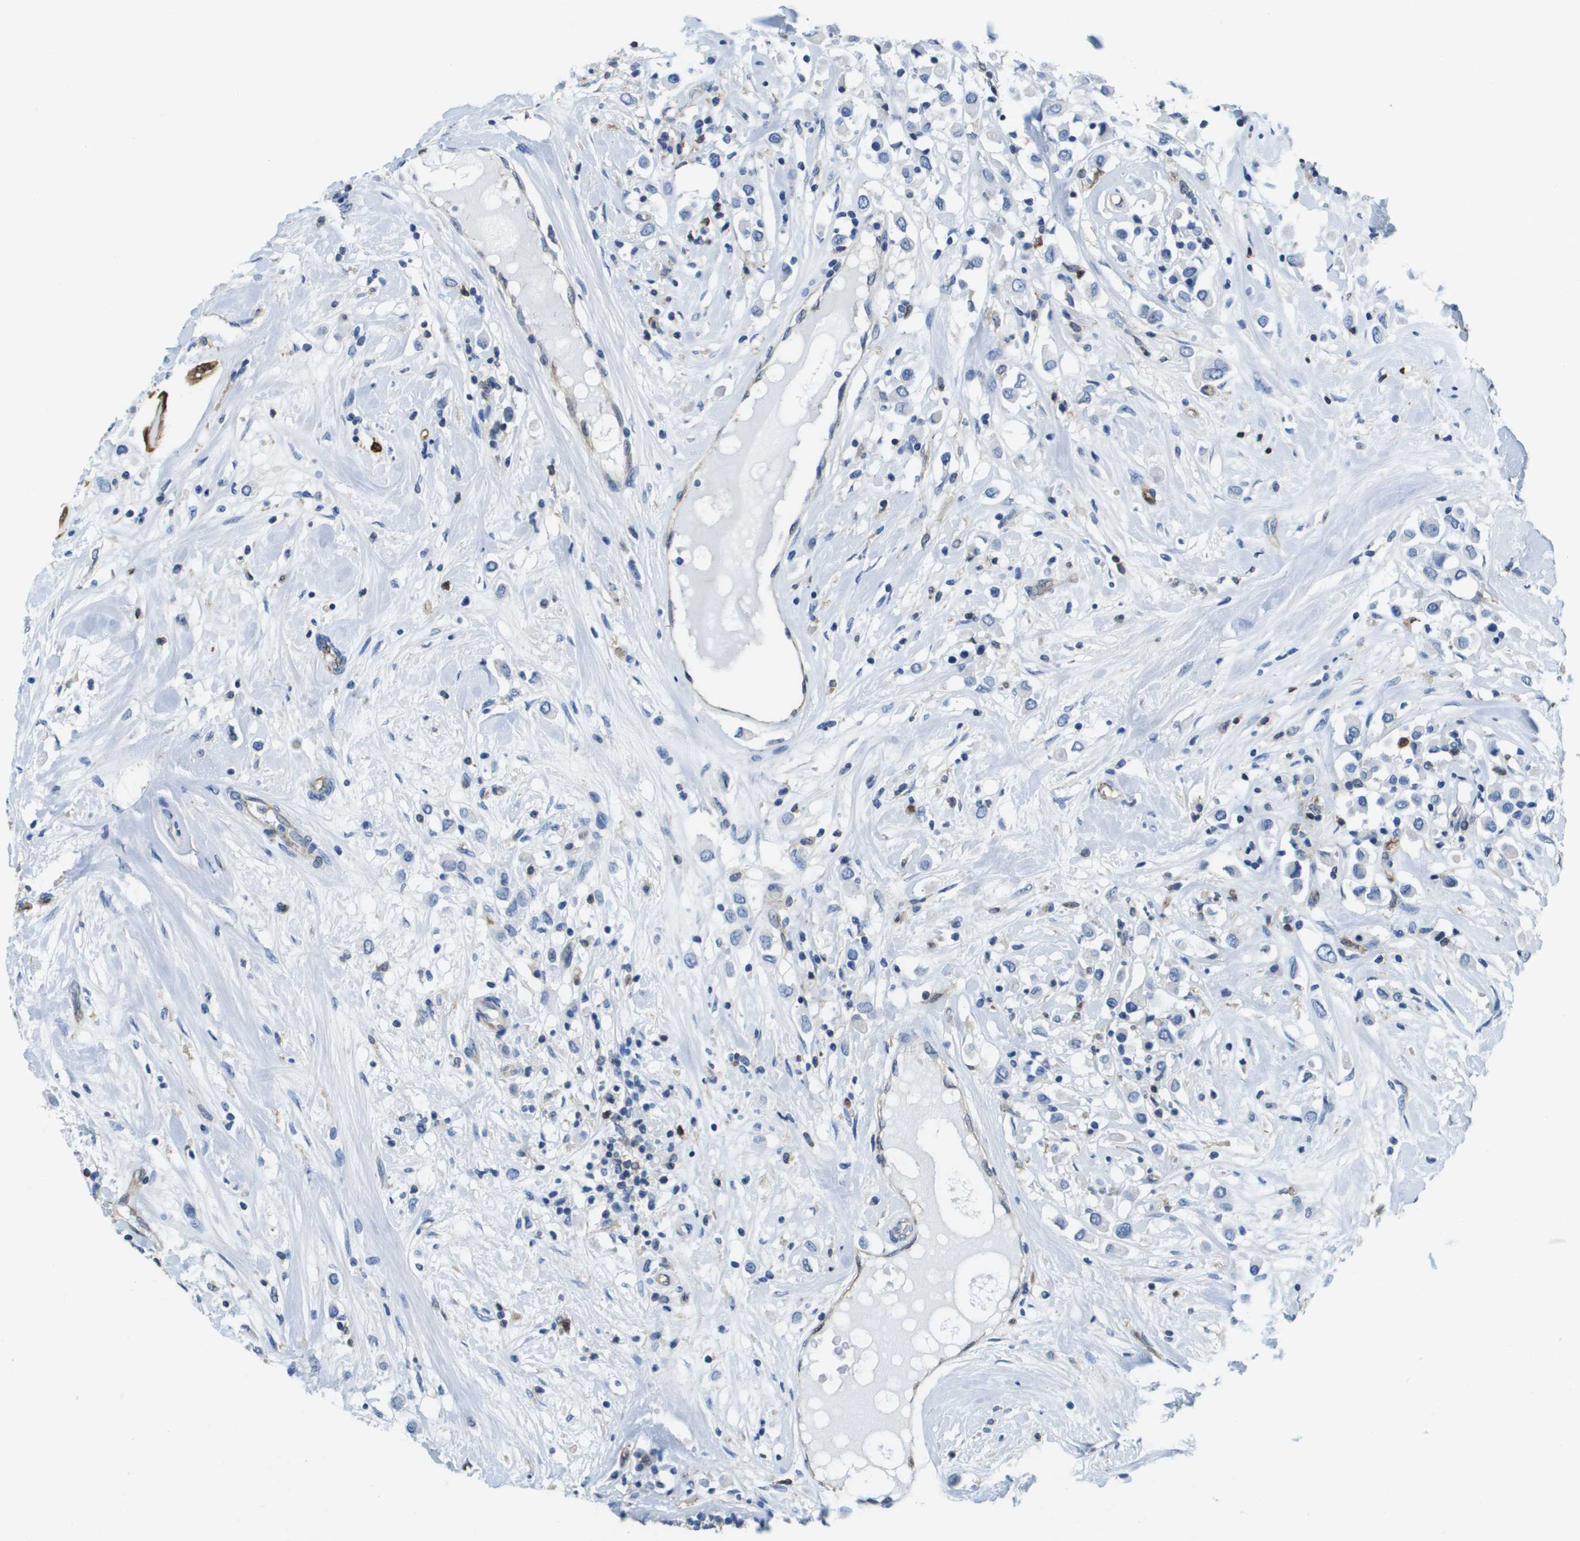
{"staining": {"intensity": "negative", "quantity": "none", "location": "none"}, "tissue": "breast cancer", "cell_type": "Tumor cells", "image_type": "cancer", "snomed": [{"axis": "morphology", "description": "Duct carcinoma"}, {"axis": "topography", "description": "Breast"}], "caption": "Tumor cells show no significant expression in infiltrating ductal carcinoma (breast).", "gene": "FABP5", "patient": {"sex": "female", "age": 61}}